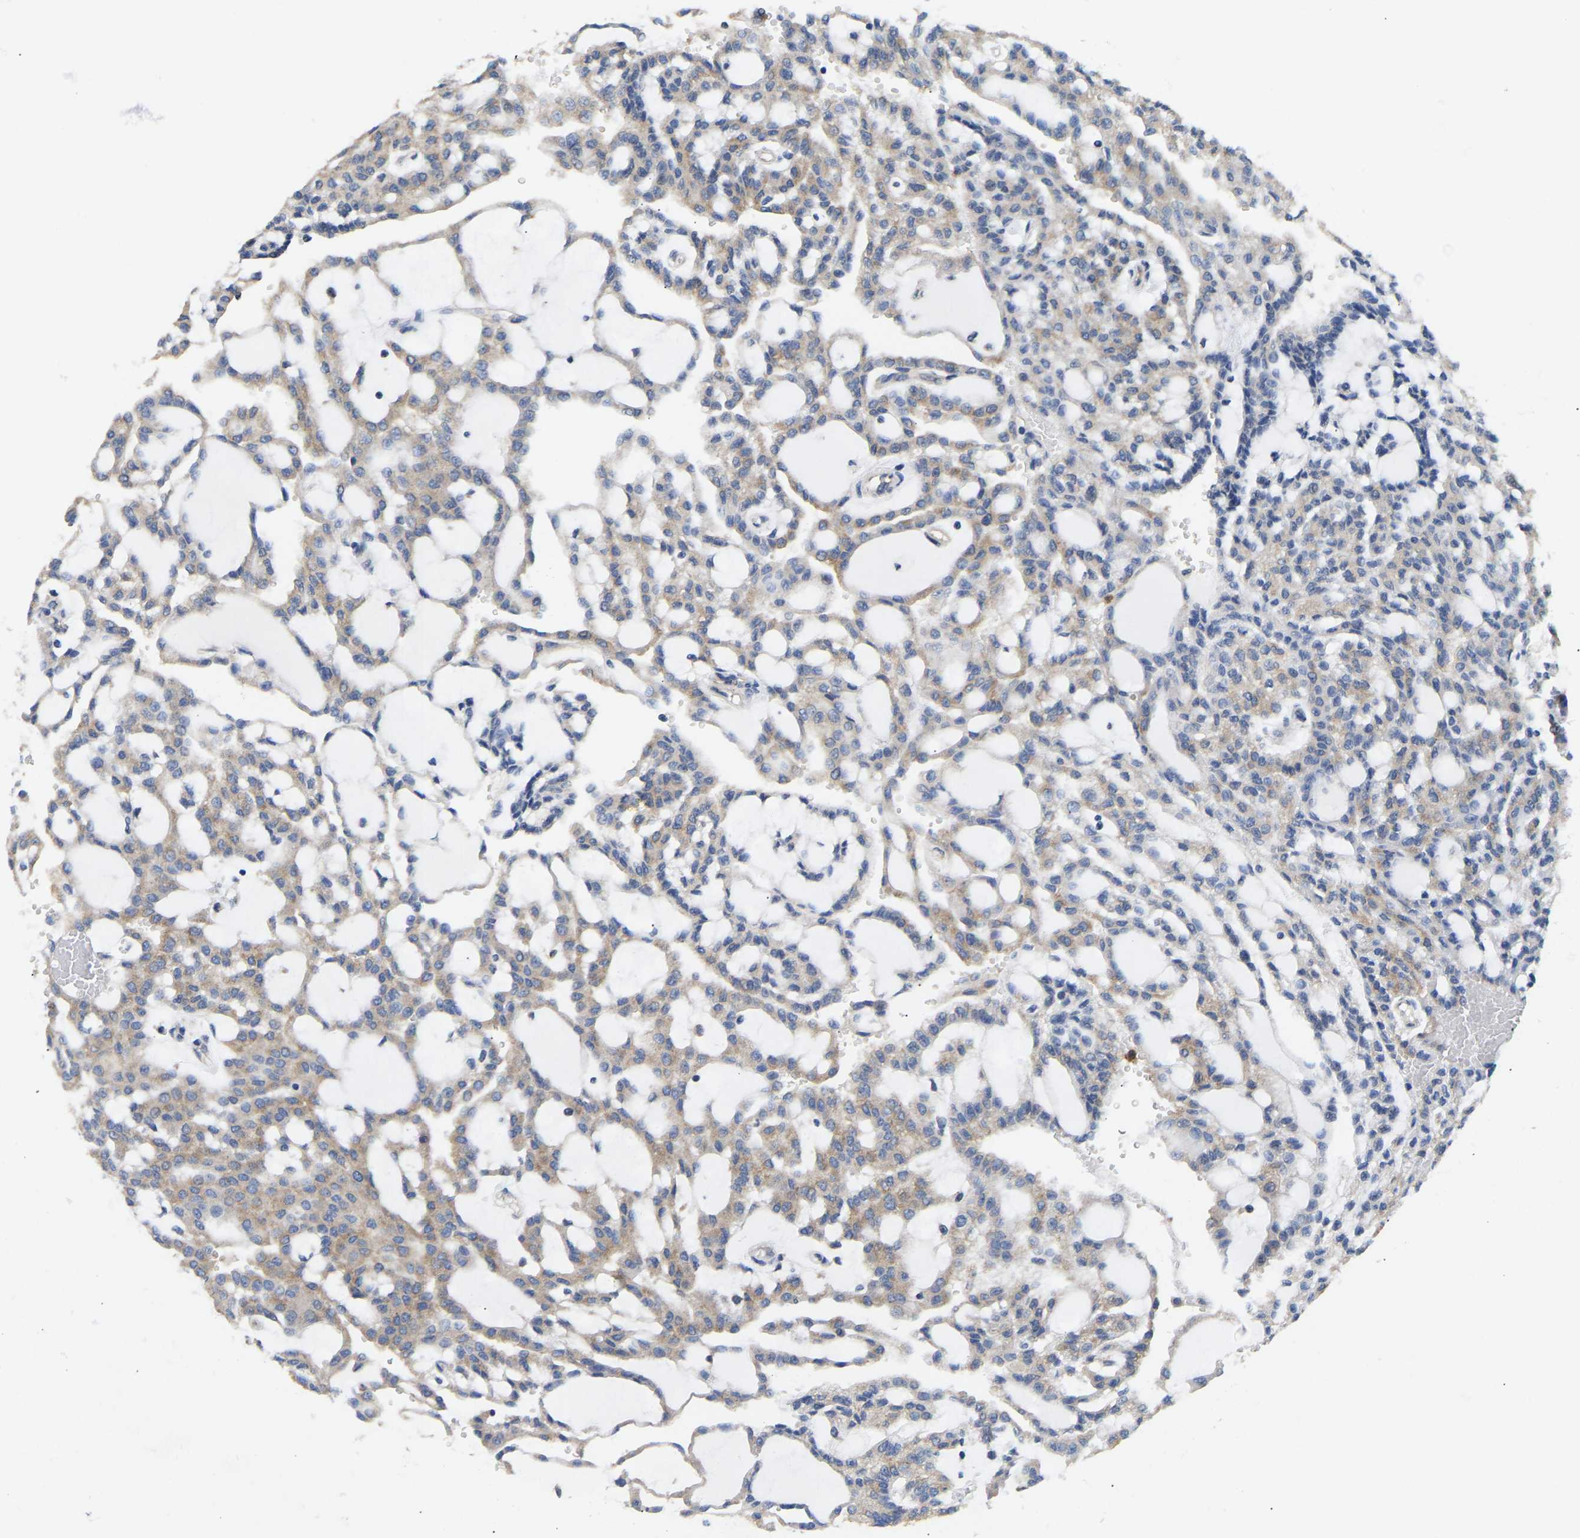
{"staining": {"intensity": "weak", "quantity": ">75%", "location": "cytoplasmic/membranous"}, "tissue": "renal cancer", "cell_type": "Tumor cells", "image_type": "cancer", "snomed": [{"axis": "morphology", "description": "Adenocarcinoma, NOS"}, {"axis": "topography", "description": "Kidney"}], "caption": "Immunohistochemical staining of renal cancer demonstrates low levels of weak cytoplasmic/membranous protein staining in approximately >75% of tumor cells. (brown staining indicates protein expression, while blue staining denotes nuclei).", "gene": "AIMP2", "patient": {"sex": "male", "age": 63}}